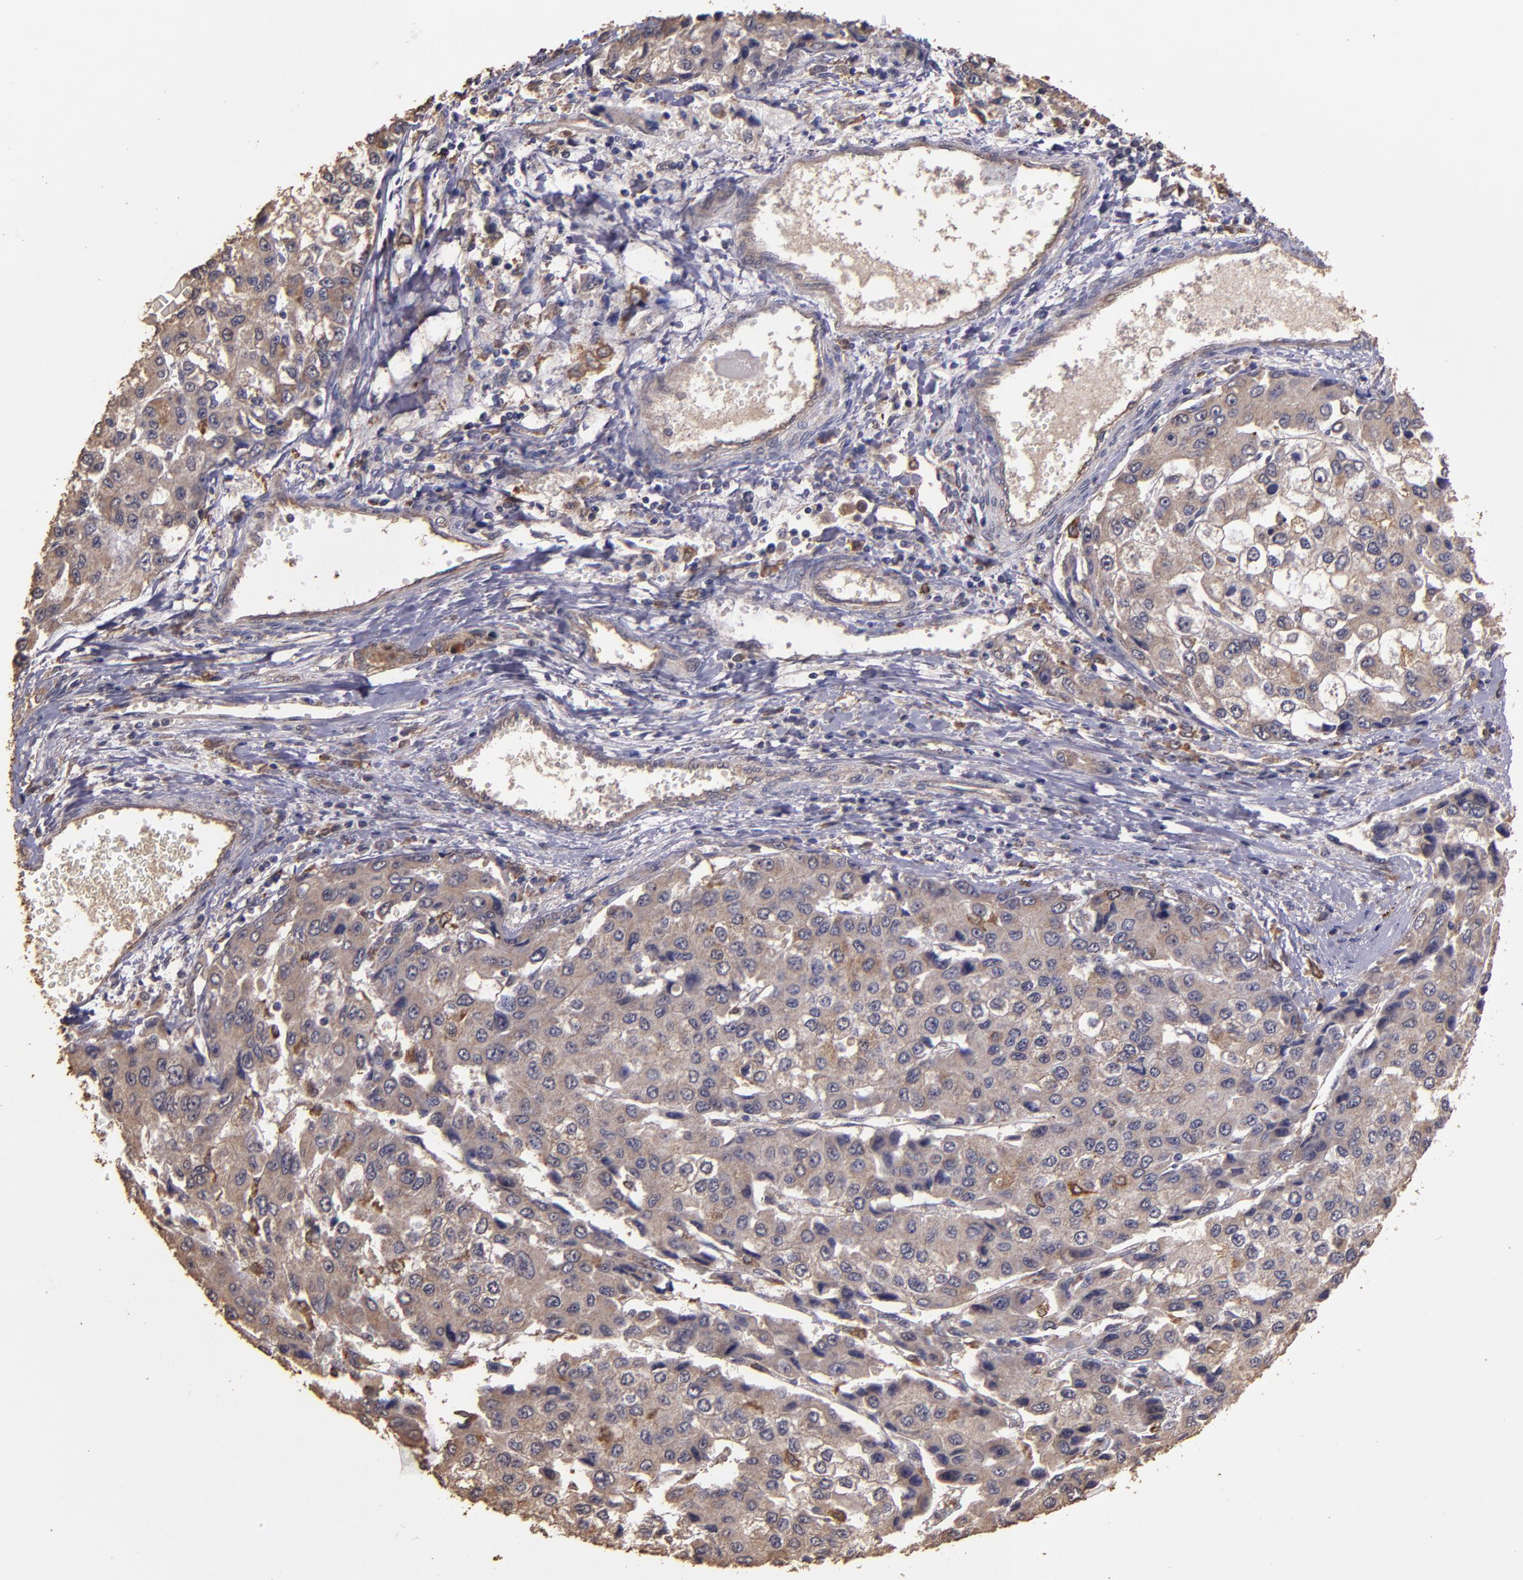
{"staining": {"intensity": "moderate", "quantity": ">75%", "location": "cytoplasmic/membranous"}, "tissue": "liver cancer", "cell_type": "Tumor cells", "image_type": "cancer", "snomed": [{"axis": "morphology", "description": "Carcinoma, Hepatocellular, NOS"}, {"axis": "topography", "description": "Liver"}], "caption": "DAB immunohistochemical staining of human hepatocellular carcinoma (liver) displays moderate cytoplasmic/membranous protein staining in about >75% of tumor cells.", "gene": "HECTD1", "patient": {"sex": "female", "age": 66}}